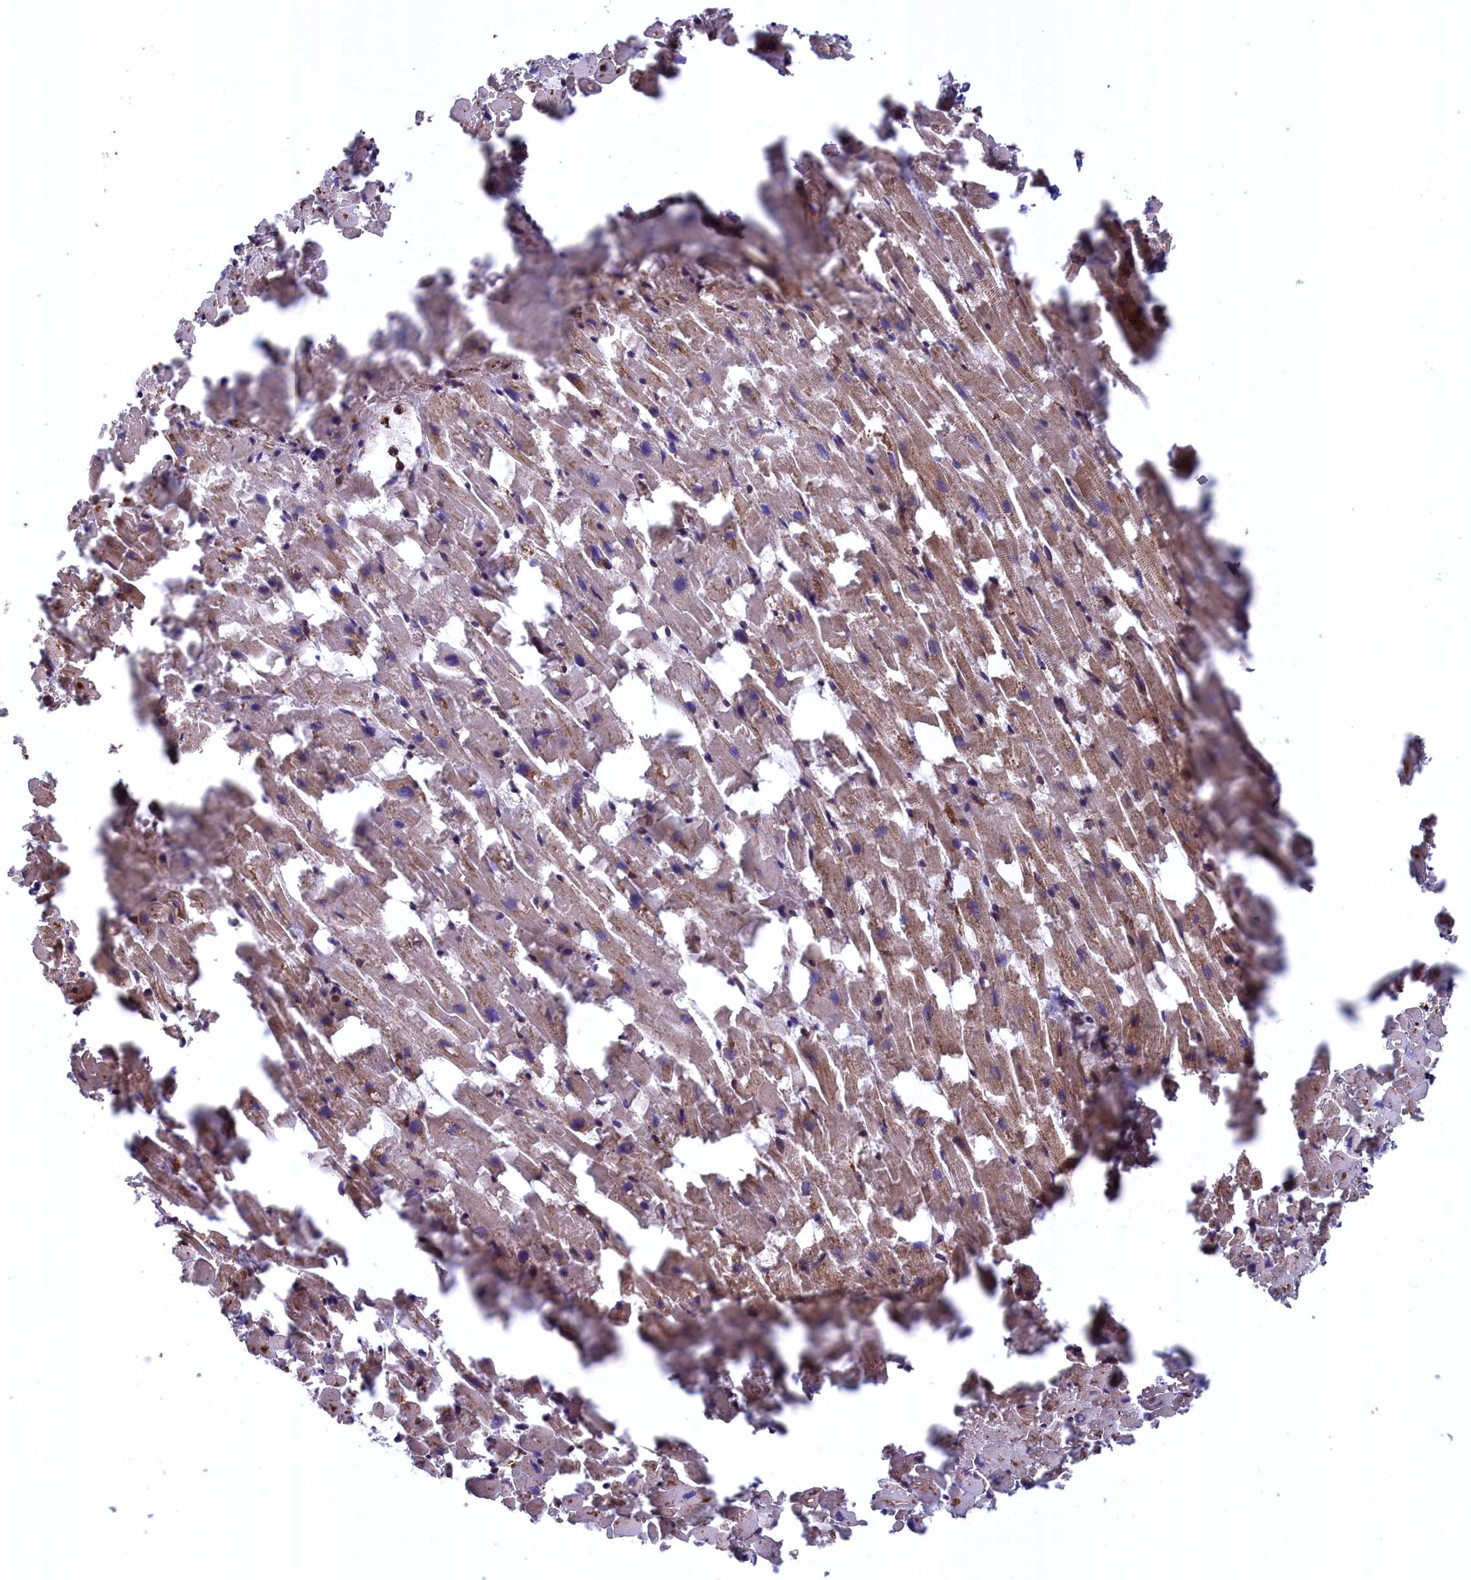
{"staining": {"intensity": "moderate", "quantity": ">75%", "location": "cytoplasmic/membranous"}, "tissue": "heart muscle", "cell_type": "Cardiomyocytes", "image_type": "normal", "snomed": [{"axis": "morphology", "description": "Normal tissue, NOS"}, {"axis": "topography", "description": "Heart"}], "caption": "Protein expression analysis of unremarkable heart muscle demonstrates moderate cytoplasmic/membranous expression in about >75% of cardiomyocytes.", "gene": "PLA2G4C", "patient": {"sex": "female", "age": 64}}